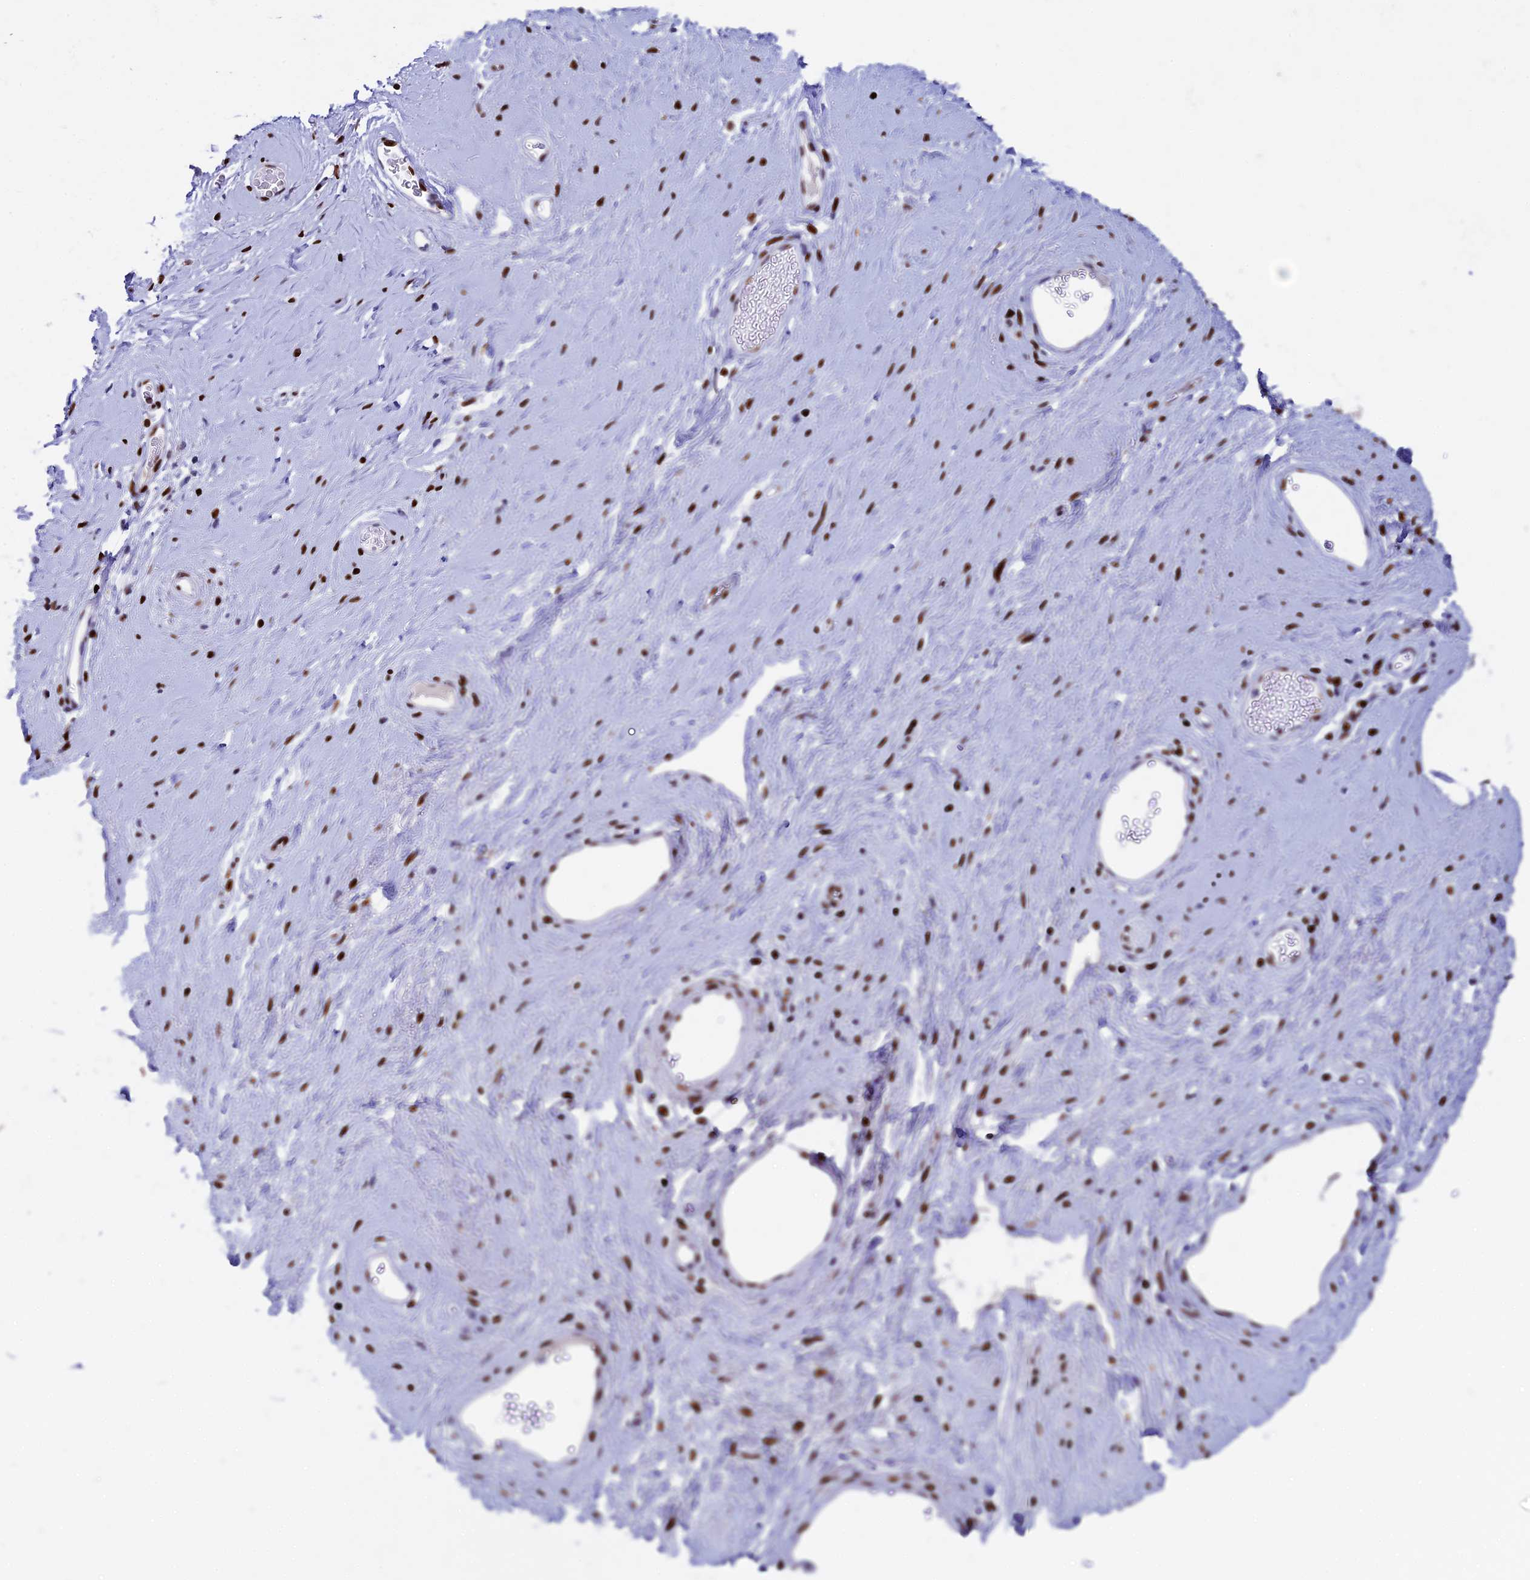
{"staining": {"intensity": "strong", "quantity": ">75%", "location": "nuclear"}, "tissue": "soft tissue", "cell_type": "Chondrocytes", "image_type": "normal", "snomed": [{"axis": "morphology", "description": "Normal tissue, NOS"}, {"axis": "morphology", "description": "Adenocarcinoma, NOS"}, {"axis": "topography", "description": "Rectum"}, {"axis": "topography", "description": "Vagina"}, {"axis": "topography", "description": "Peripheral nerve tissue"}], "caption": "A photomicrograph of soft tissue stained for a protein displays strong nuclear brown staining in chondrocytes. (DAB (3,3'-diaminobenzidine) IHC with brightfield microscopy, high magnification).", "gene": "BTBD3", "patient": {"sex": "female", "age": 71}}